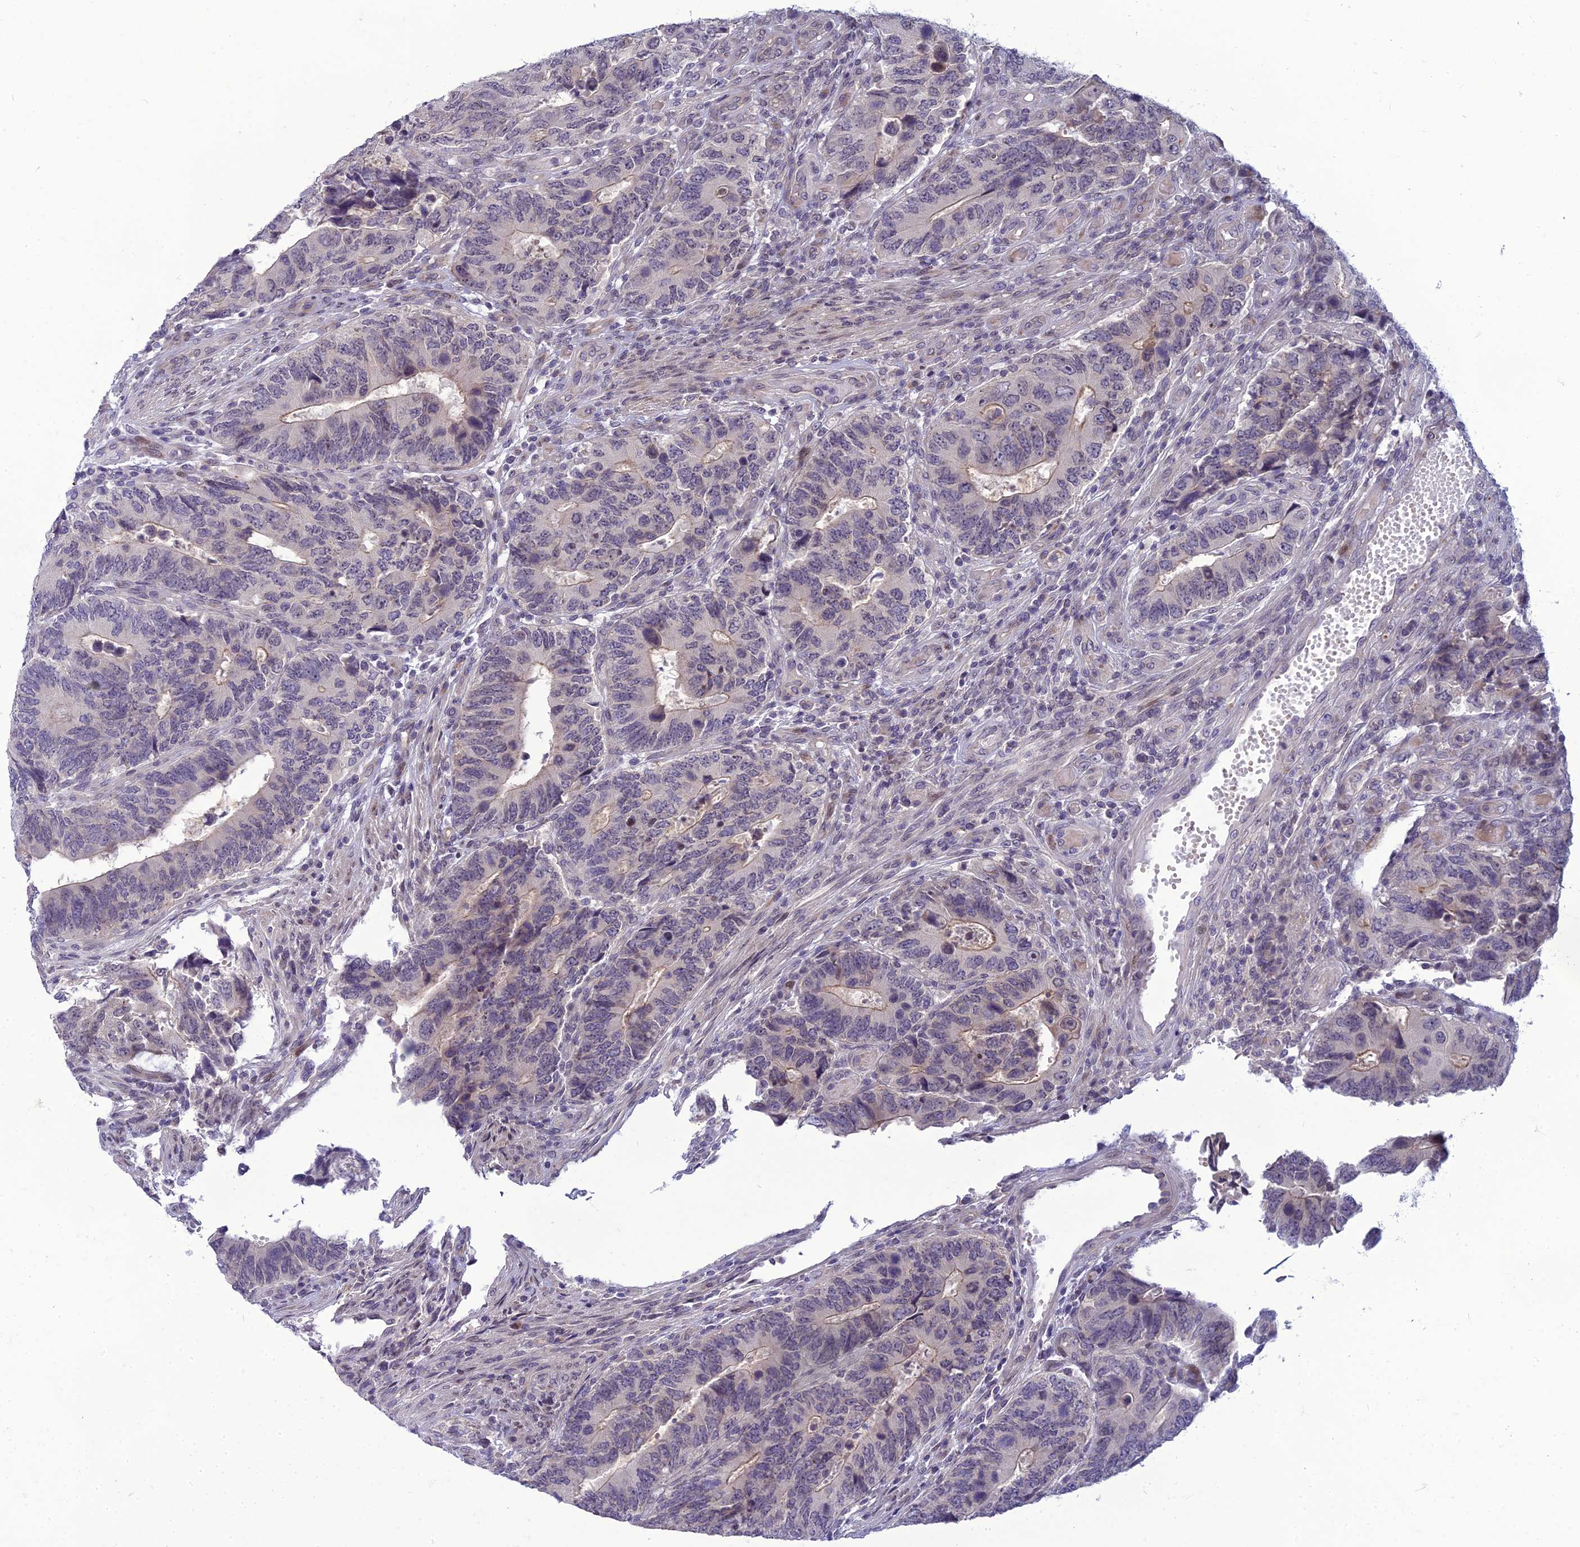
{"staining": {"intensity": "weak", "quantity": "<25%", "location": "cytoplasmic/membranous"}, "tissue": "colorectal cancer", "cell_type": "Tumor cells", "image_type": "cancer", "snomed": [{"axis": "morphology", "description": "Adenocarcinoma, NOS"}, {"axis": "topography", "description": "Colon"}], "caption": "Immunohistochemistry micrograph of neoplastic tissue: human colorectal cancer stained with DAB reveals no significant protein staining in tumor cells. Nuclei are stained in blue.", "gene": "DTX2", "patient": {"sex": "male", "age": 87}}